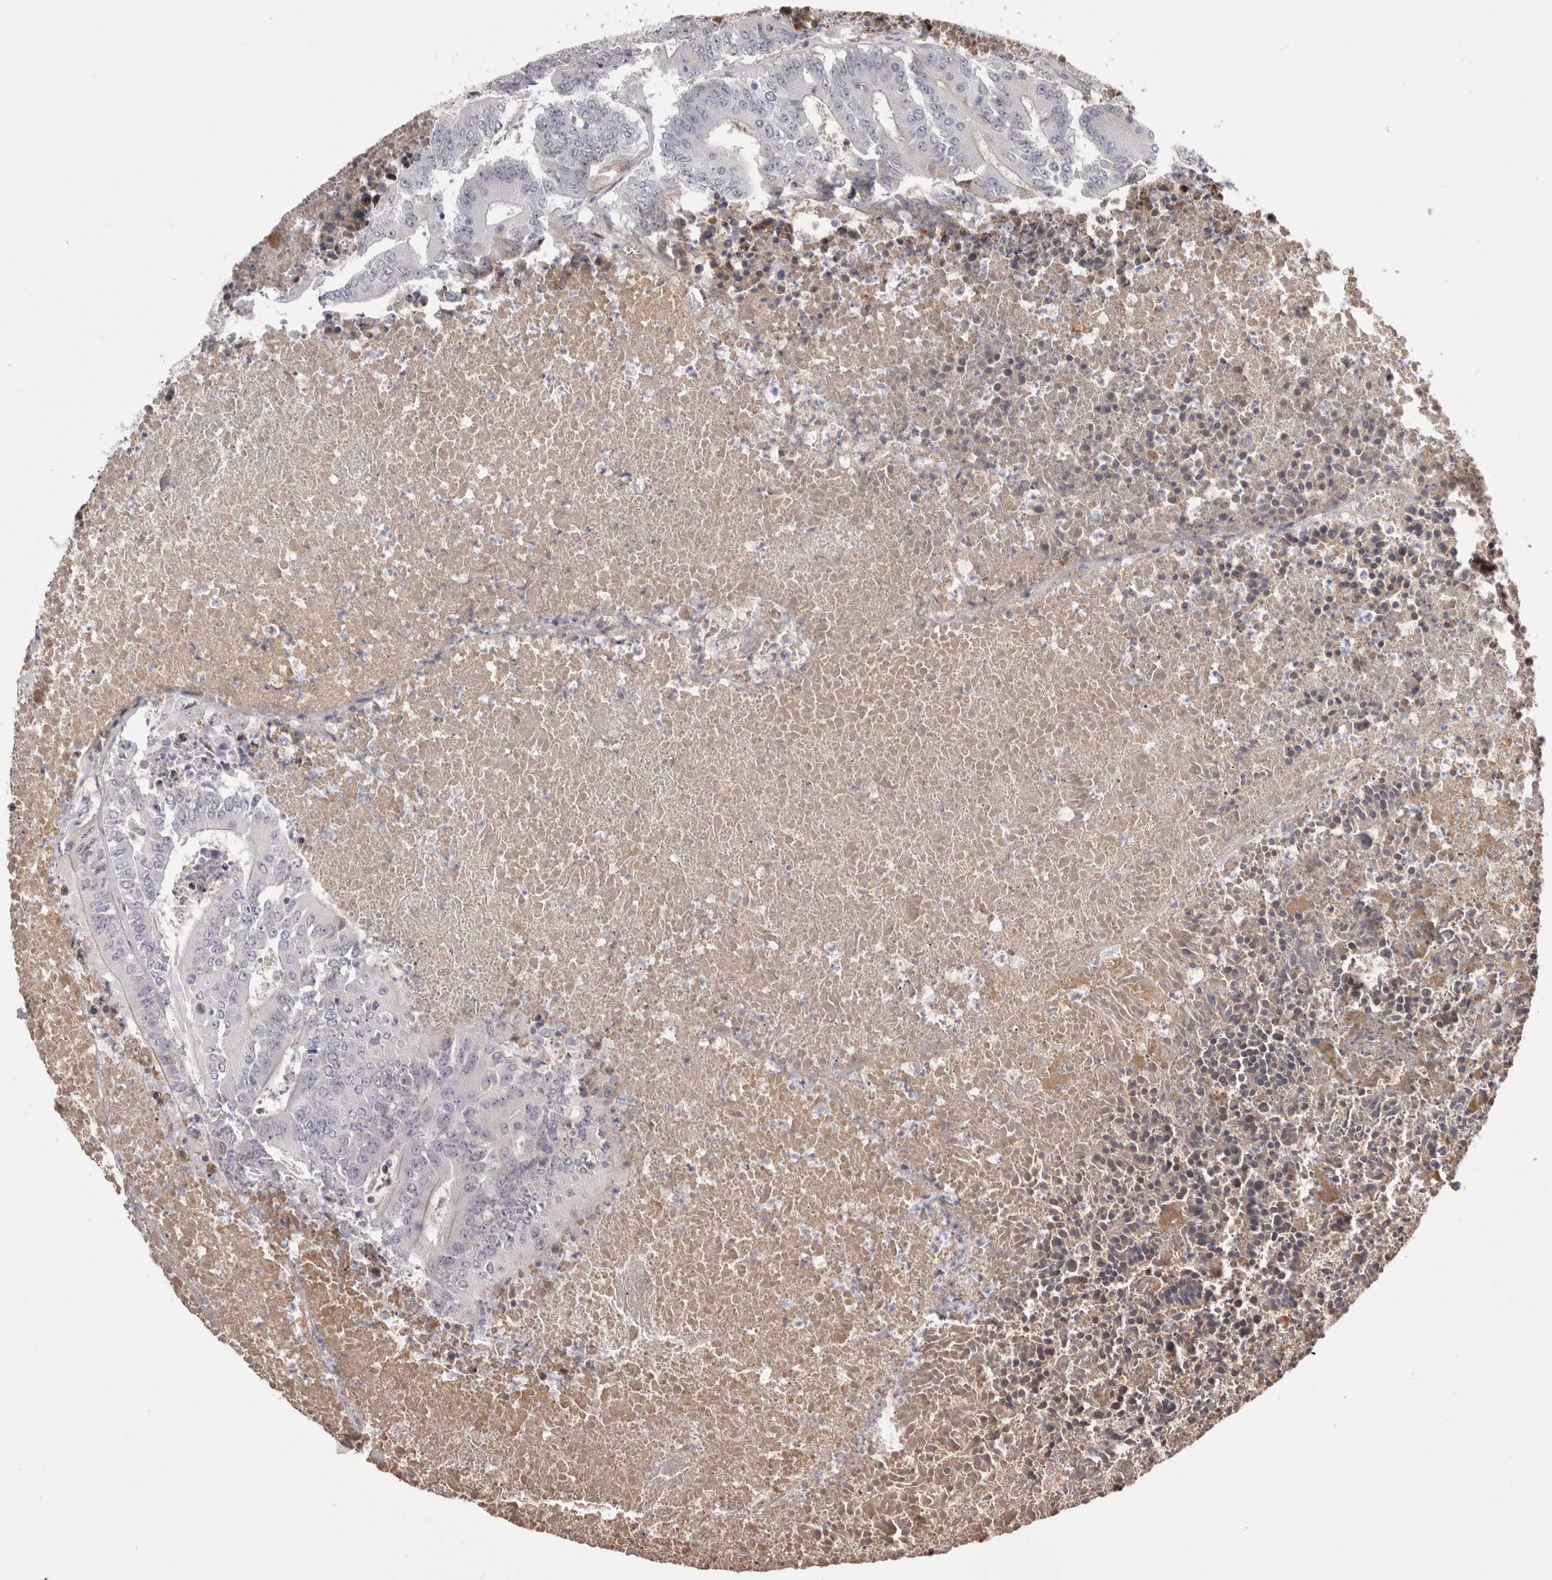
{"staining": {"intensity": "negative", "quantity": "none", "location": "none"}, "tissue": "colorectal cancer", "cell_type": "Tumor cells", "image_type": "cancer", "snomed": [{"axis": "morphology", "description": "Adenocarcinoma, NOS"}, {"axis": "topography", "description": "Colon"}], "caption": "Tumor cells are negative for brown protein staining in colorectal cancer (adenocarcinoma). (DAB (3,3'-diaminobenzidine) IHC visualized using brightfield microscopy, high magnification).", "gene": "OTUD3", "patient": {"sex": "male", "age": 87}}